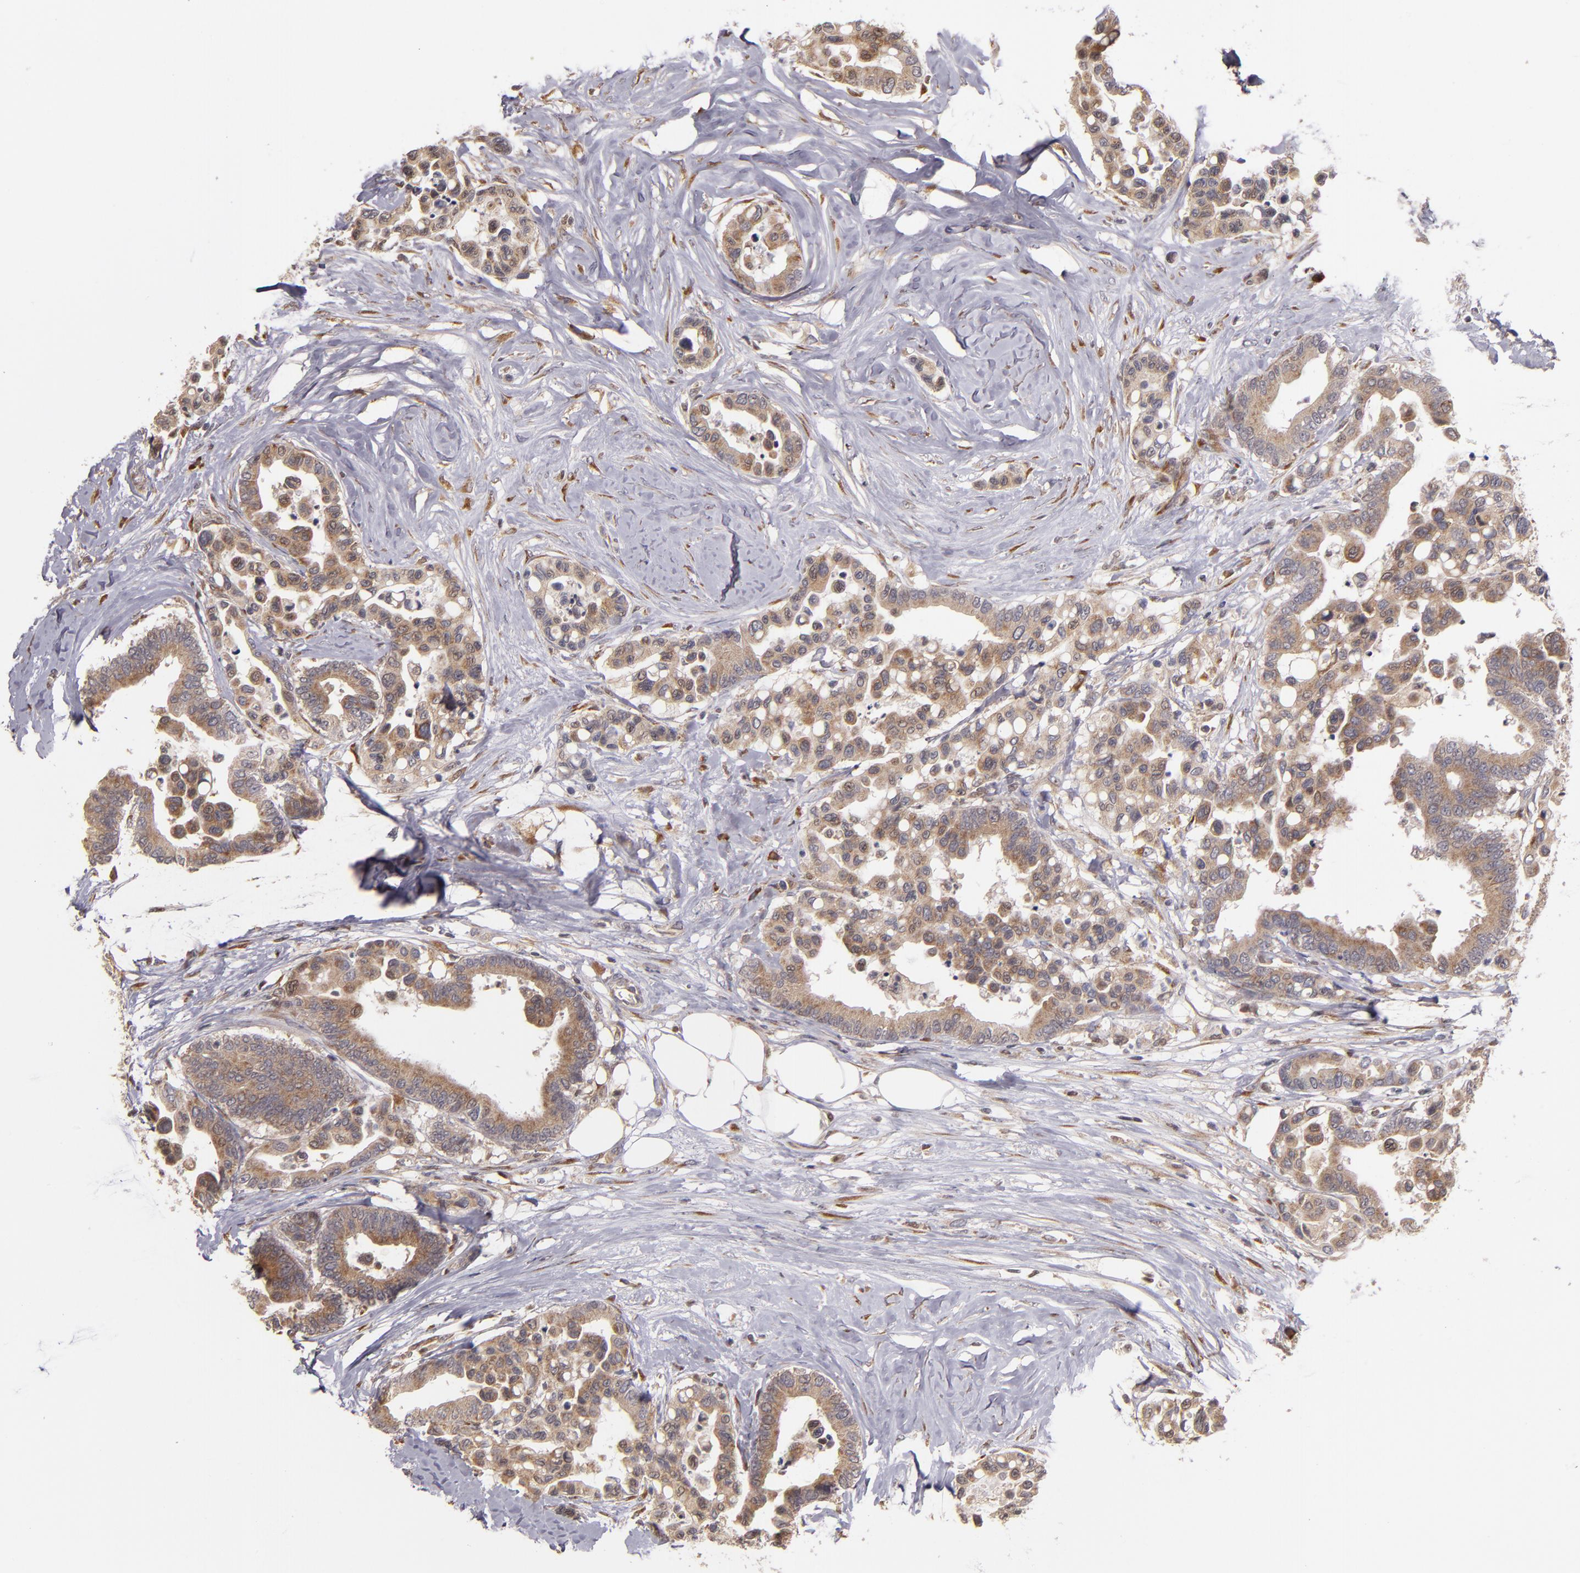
{"staining": {"intensity": "moderate", "quantity": ">75%", "location": "cytoplasmic/membranous"}, "tissue": "colorectal cancer", "cell_type": "Tumor cells", "image_type": "cancer", "snomed": [{"axis": "morphology", "description": "Adenocarcinoma, NOS"}, {"axis": "topography", "description": "Colon"}], "caption": "Brown immunohistochemical staining in colorectal cancer (adenocarcinoma) reveals moderate cytoplasmic/membranous expression in approximately >75% of tumor cells.", "gene": "CASP1", "patient": {"sex": "male", "age": 82}}